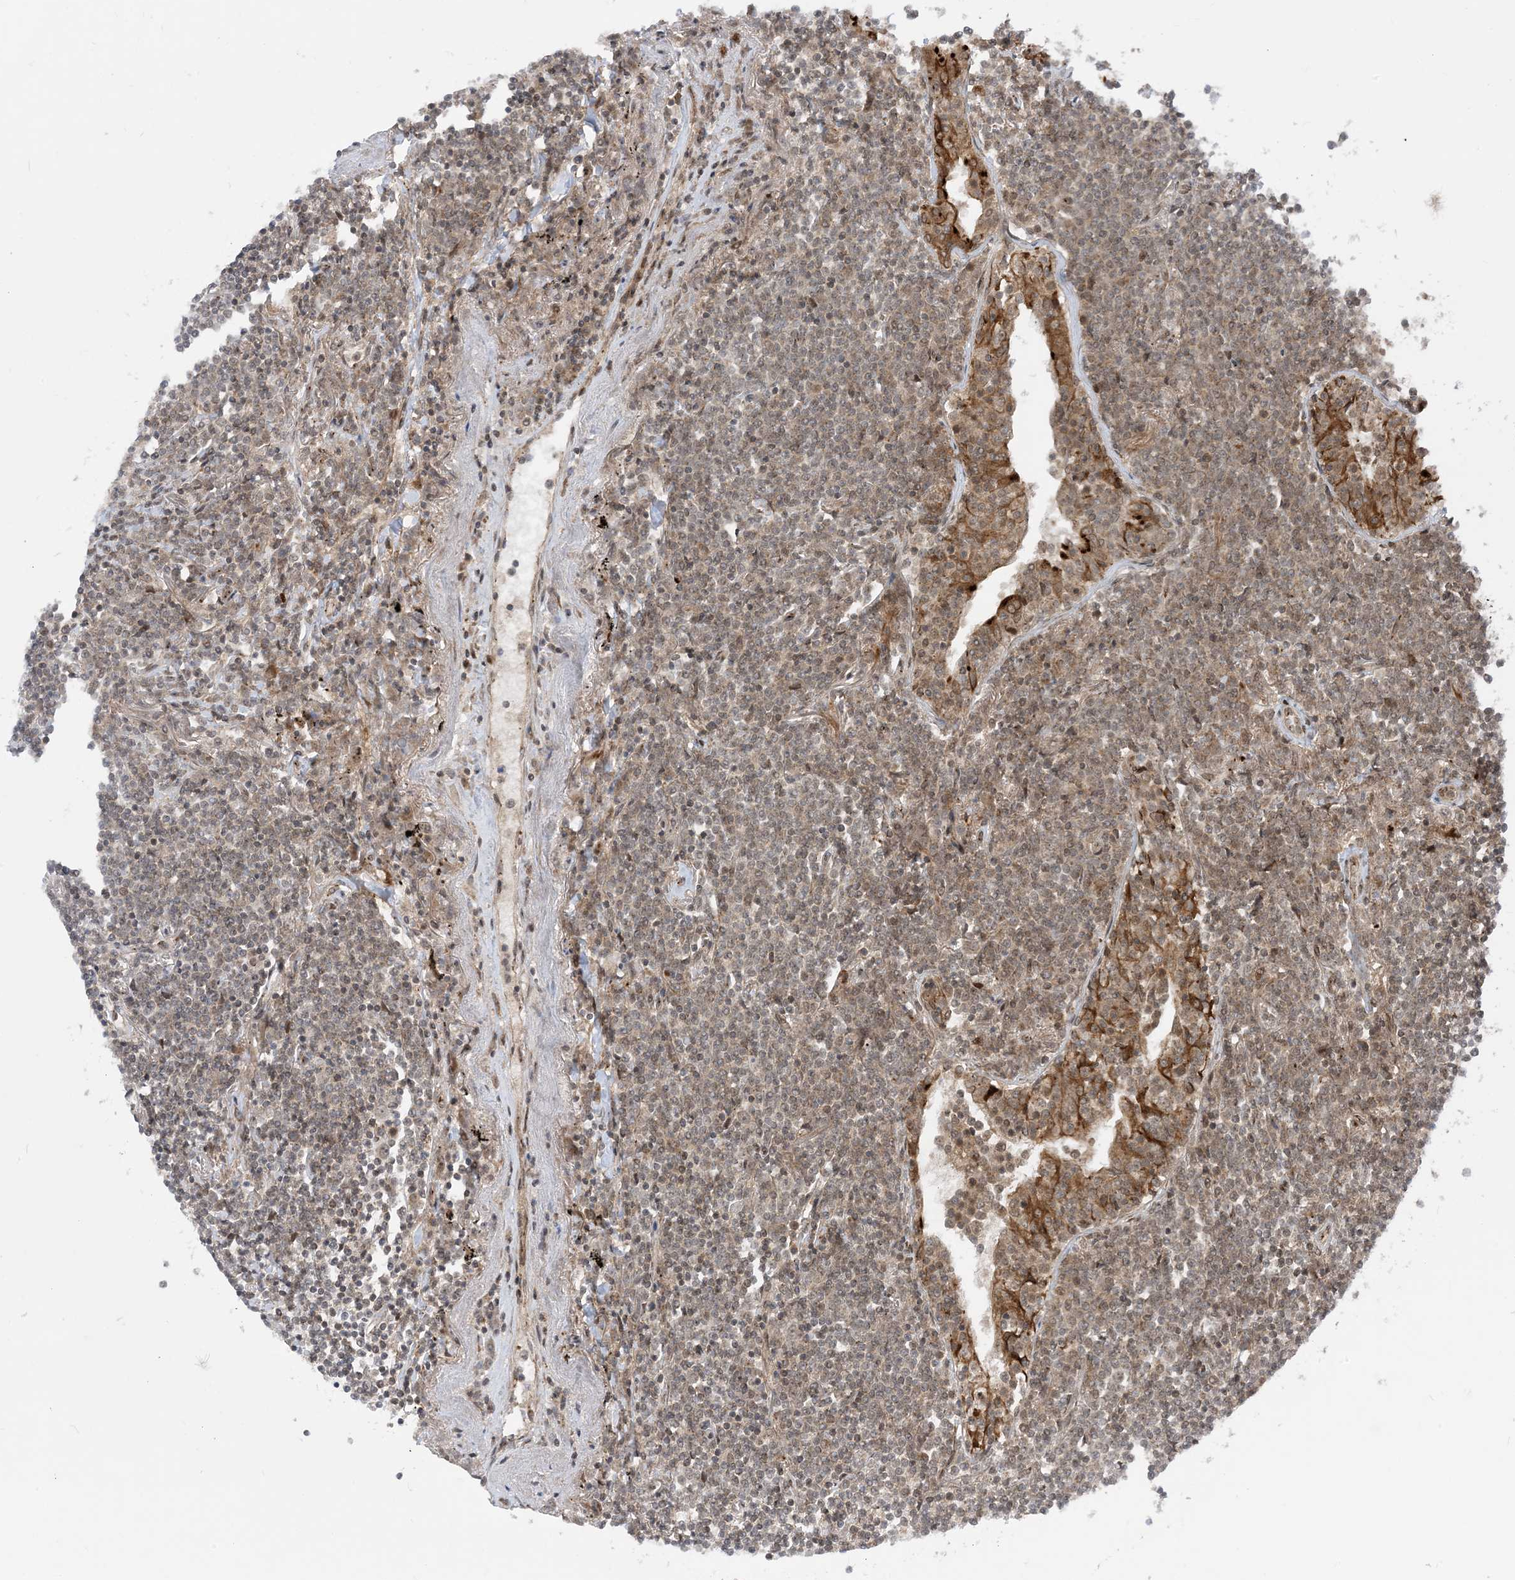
{"staining": {"intensity": "weak", "quantity": "25%-75%", "location": "cytoplasmic/membranous,nuclear"}, "tissue": "lymphoma", "cell_type": "Tumor cells", "image_type": "cancer", "snomed": [{"axis": "morphology", "description": "Malignant lymphoma, non-Hodgkin's type, Low grade"}, {"axis": "topography", "description": "Lung"}], "caption": "Malignant lymphoma, non-Hodgkin's type (low-grade) stained with a brown dye demonstrates weak cytoplasmic/membranous and nuclear positive positivity in about 25%-75% of tumor cells.", "gene": "CASP4", "patient": {"sex": "female", "age": 71}}